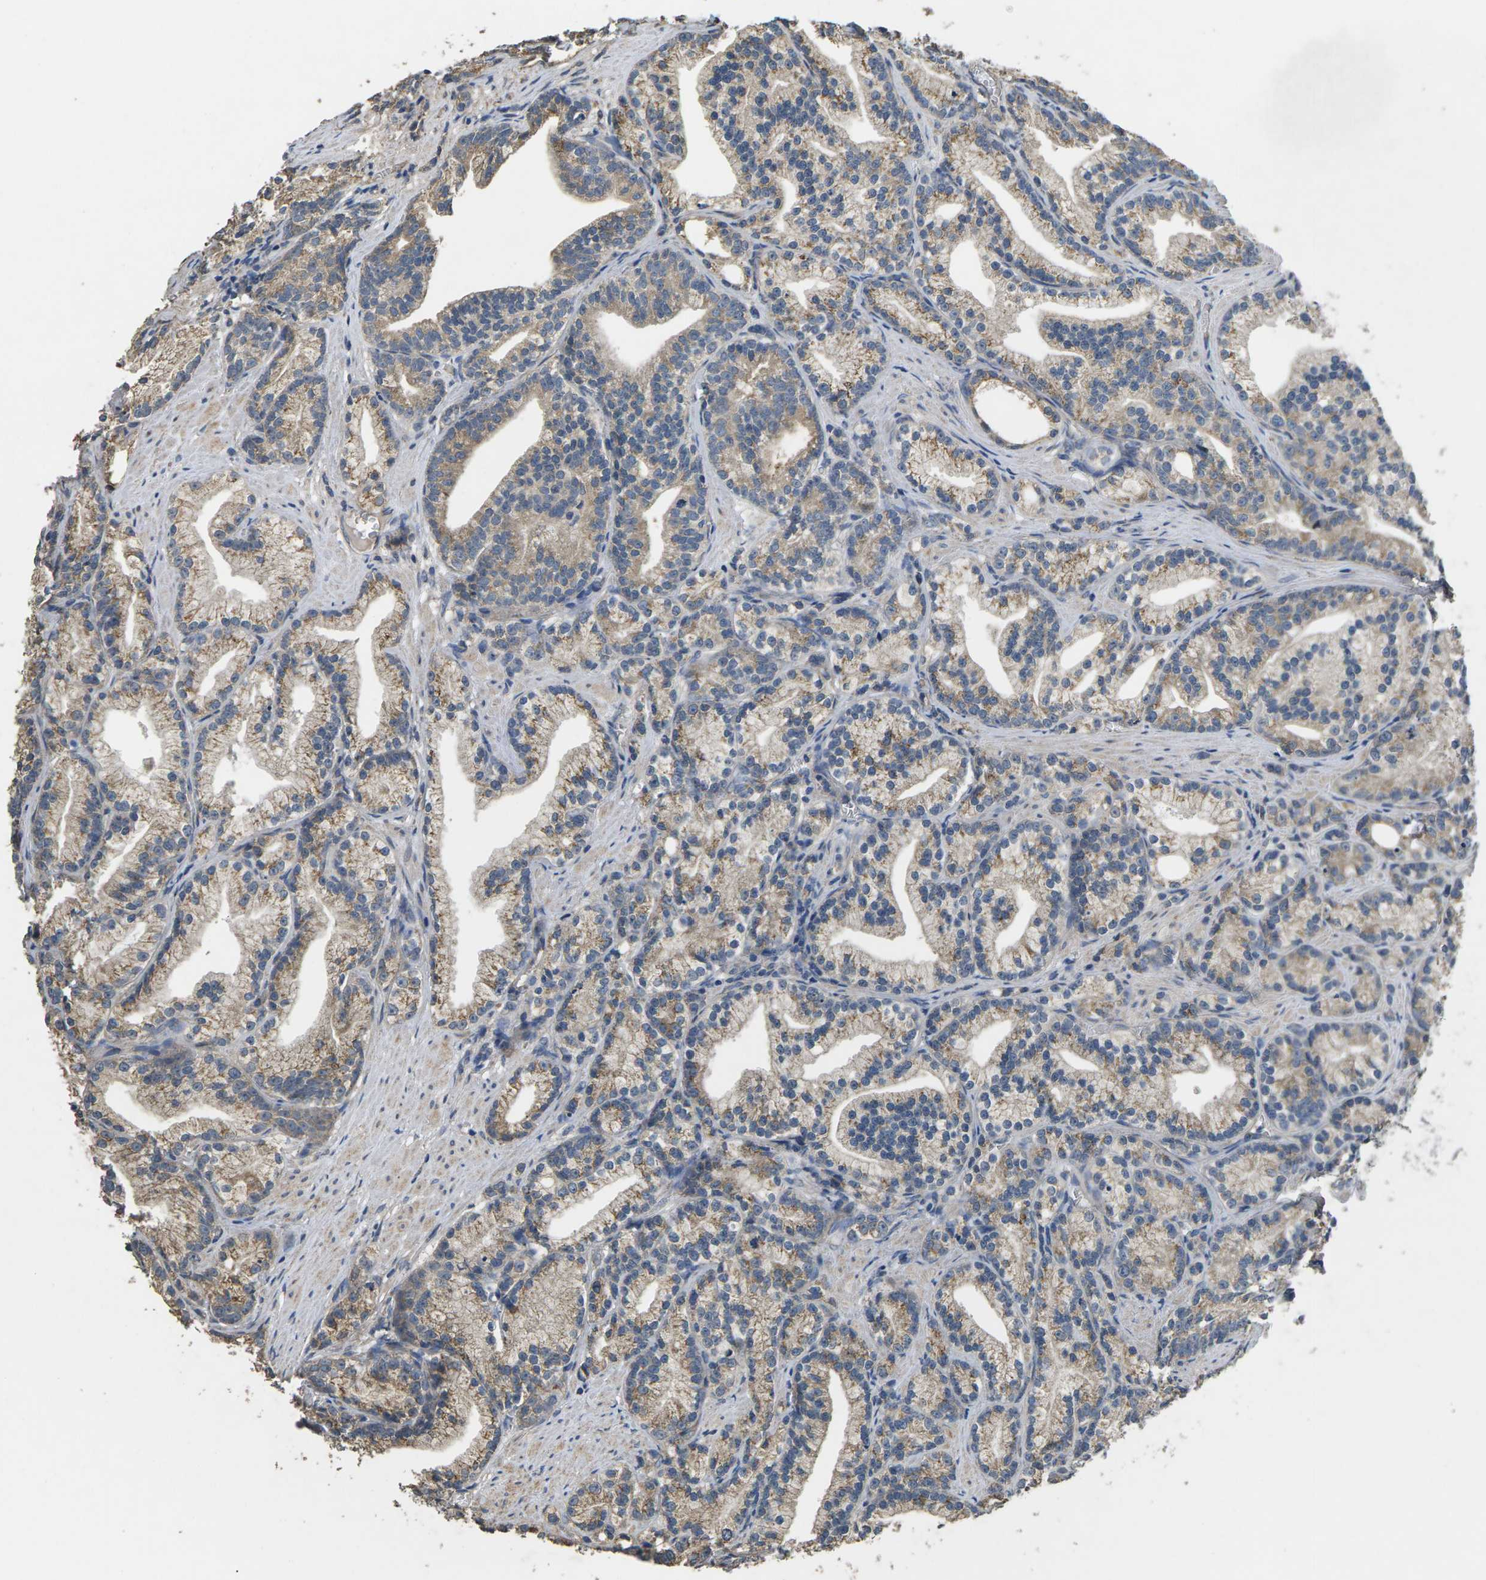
{"staining": {"intensity": "weak", "quantity": "<25%", "location": "cytoplasmic/membranous"}, "tissue": "prostate cancer", "cell_type": "Tumor cells", "image_type": "cancer", "snomed": [{"axis": "morphology", "description": "Adenocarcinoma, Low grade"}, {"axis": "topography", "description": "Prostate"}], "caption": "Prostate low-grade adenocarcinoma was stained to show a protein in brown. There is no significant expression in tumor cells.", "gene": "B4GAT1", "patient": {"sex": "male", "age": 89}}